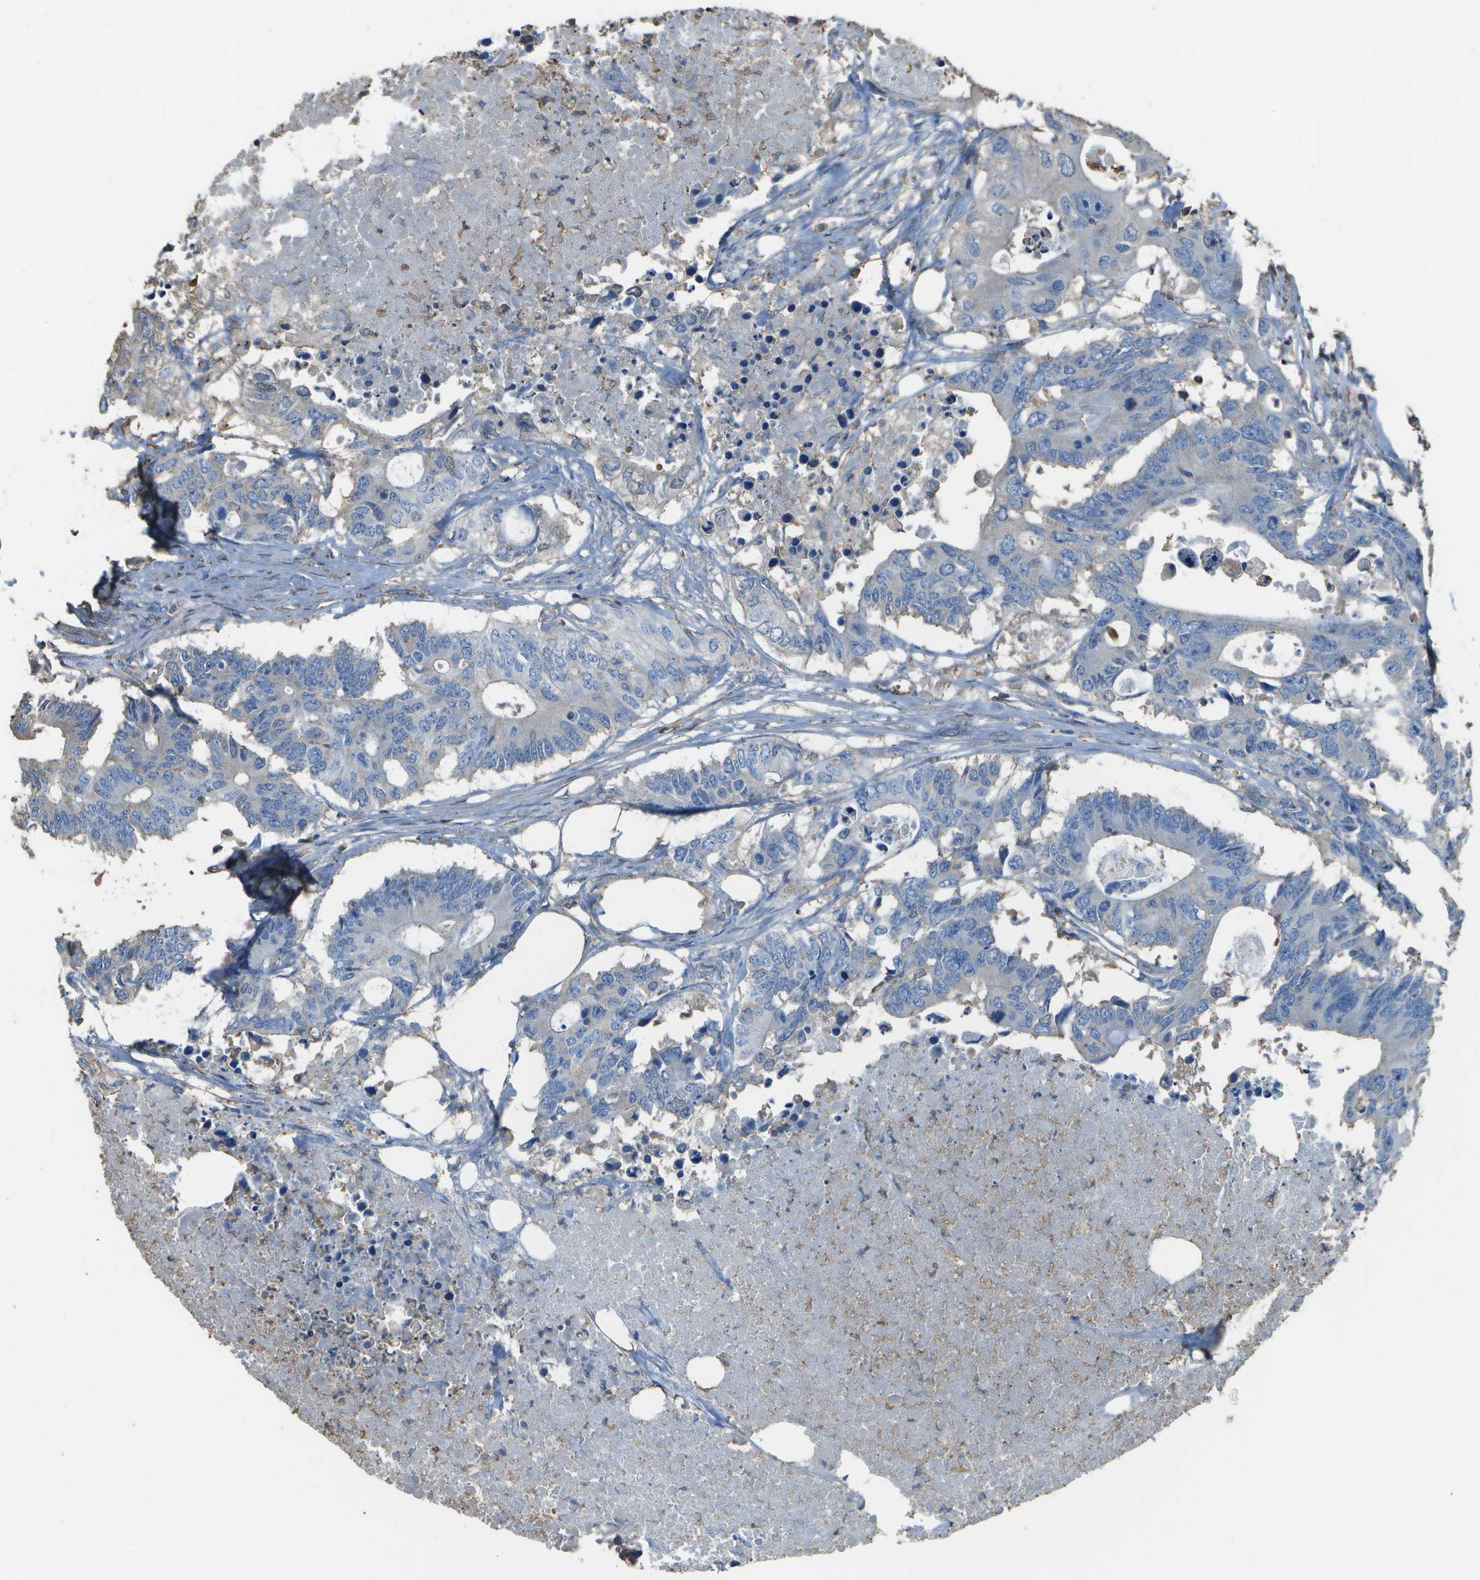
{"staining": {"intensity": "negative", "quantity": "none", "location": "none"}, "tissue": "colorectal cancer", "cell_type": "Tumor cells", "image_type": "cancer", "snomed": [{"axis": "morphology", "description": "Adenocarcinoma, NOS"}, {"axis": "topography", "description": "Colon"}], "caption": "High power microscopy image of an immunohistochemistry photomicrograph of colorectal cancer, revealing no significant positivity in tumor cells.", "gene": "CYP4F11", "patient": {"sex": "male", "age": 71}}